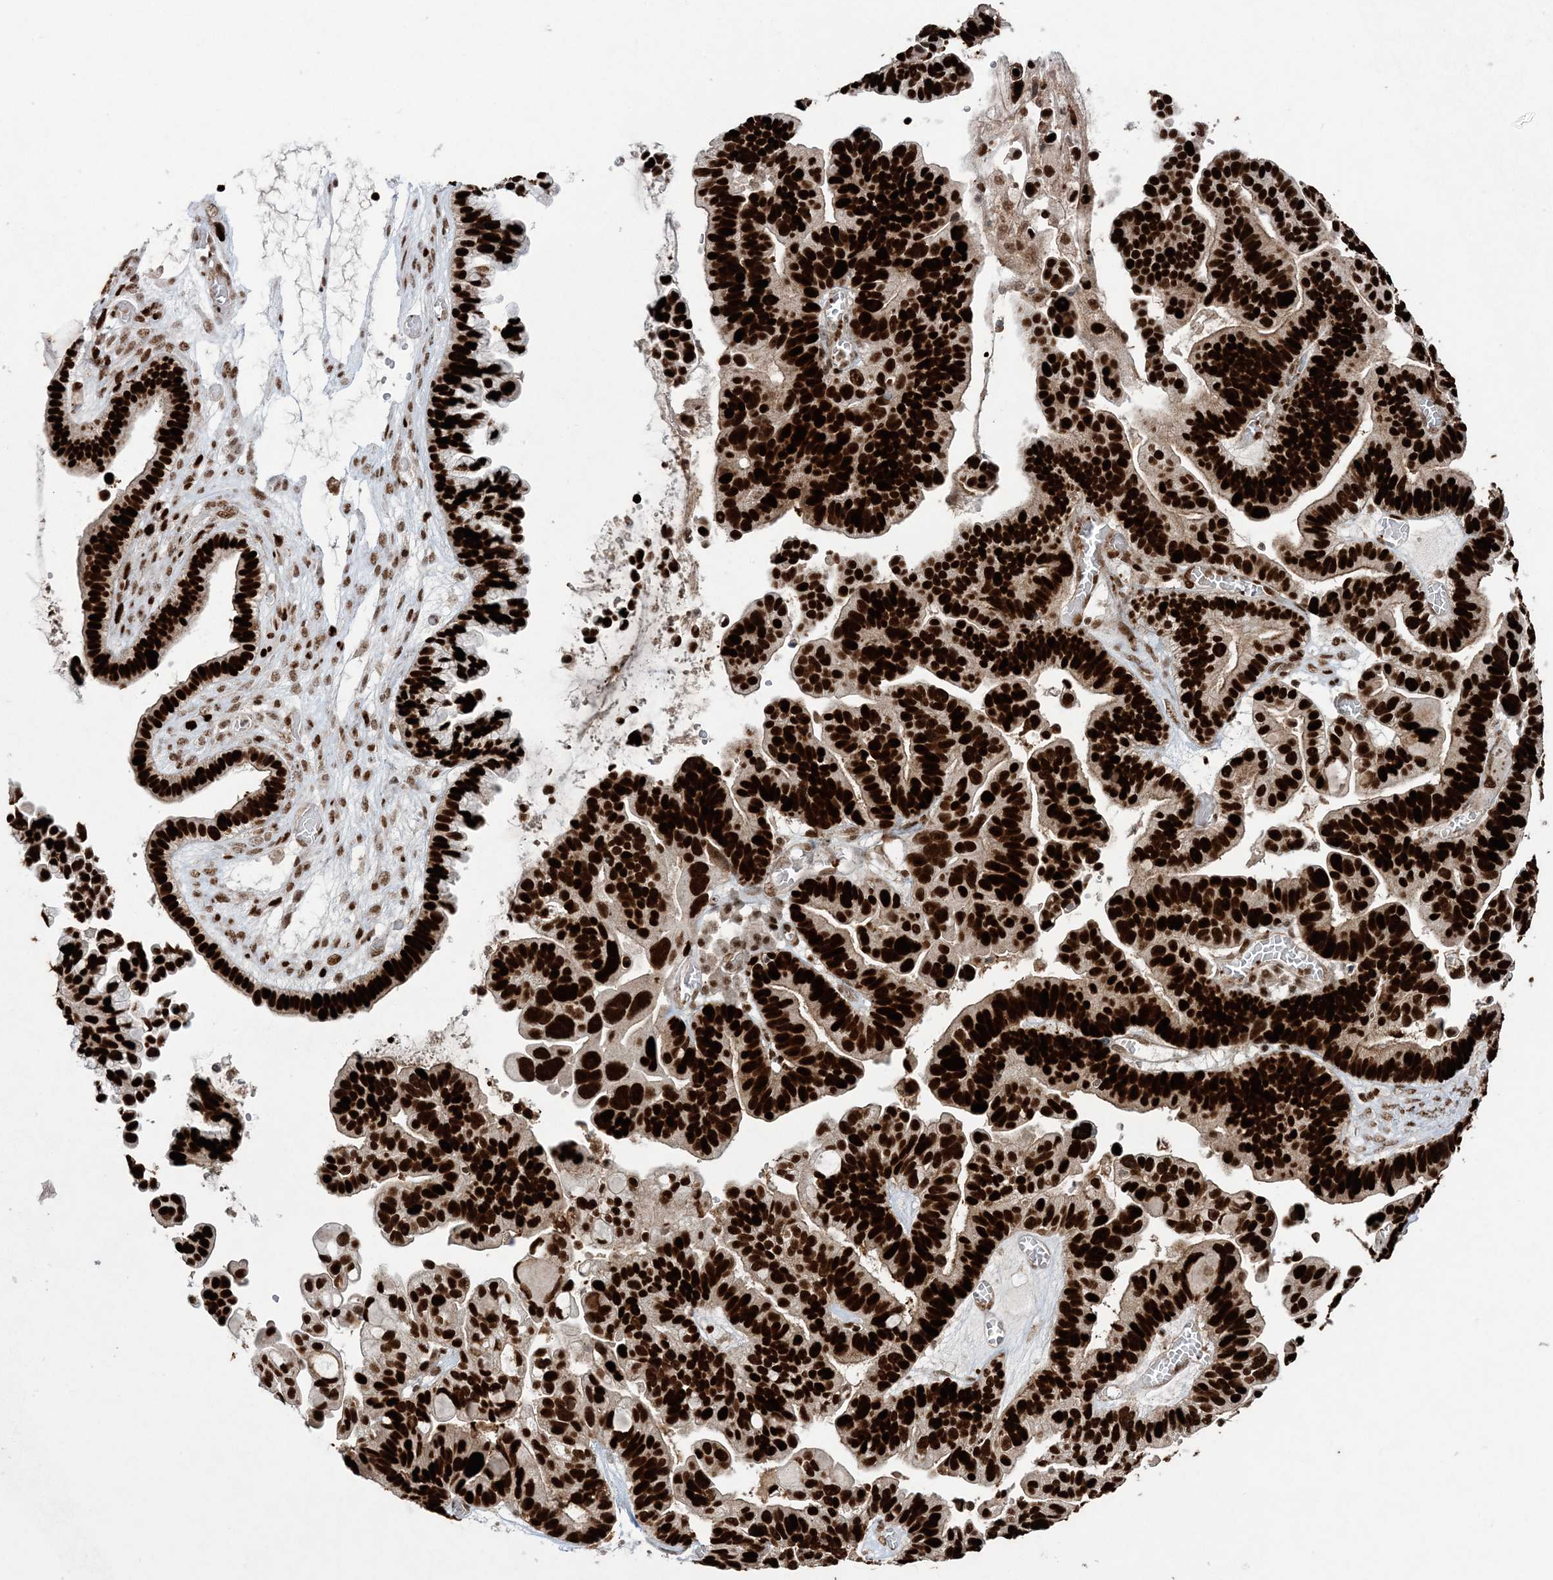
{"staining": {"intensity": "strong", "quantity": ">75%", "location": "nuclear"}, "tissue": "ovarian cancer", "cell_type": "Tumor cells", "image_type": "cancer", "snomed": [{"axis": "morphology", "description": "Cystadenocarcinoma, serous, NOS"}, {"axis": "topography", "description": "Ovary"}], "caption": "Protein staining of ovarian serous cystadenocarcinoma tissue displays strong nuclear staining in approximately >75% of tumor cells.", "gene": "LIG1", "patient": {"sex": "female", "age": 56}}